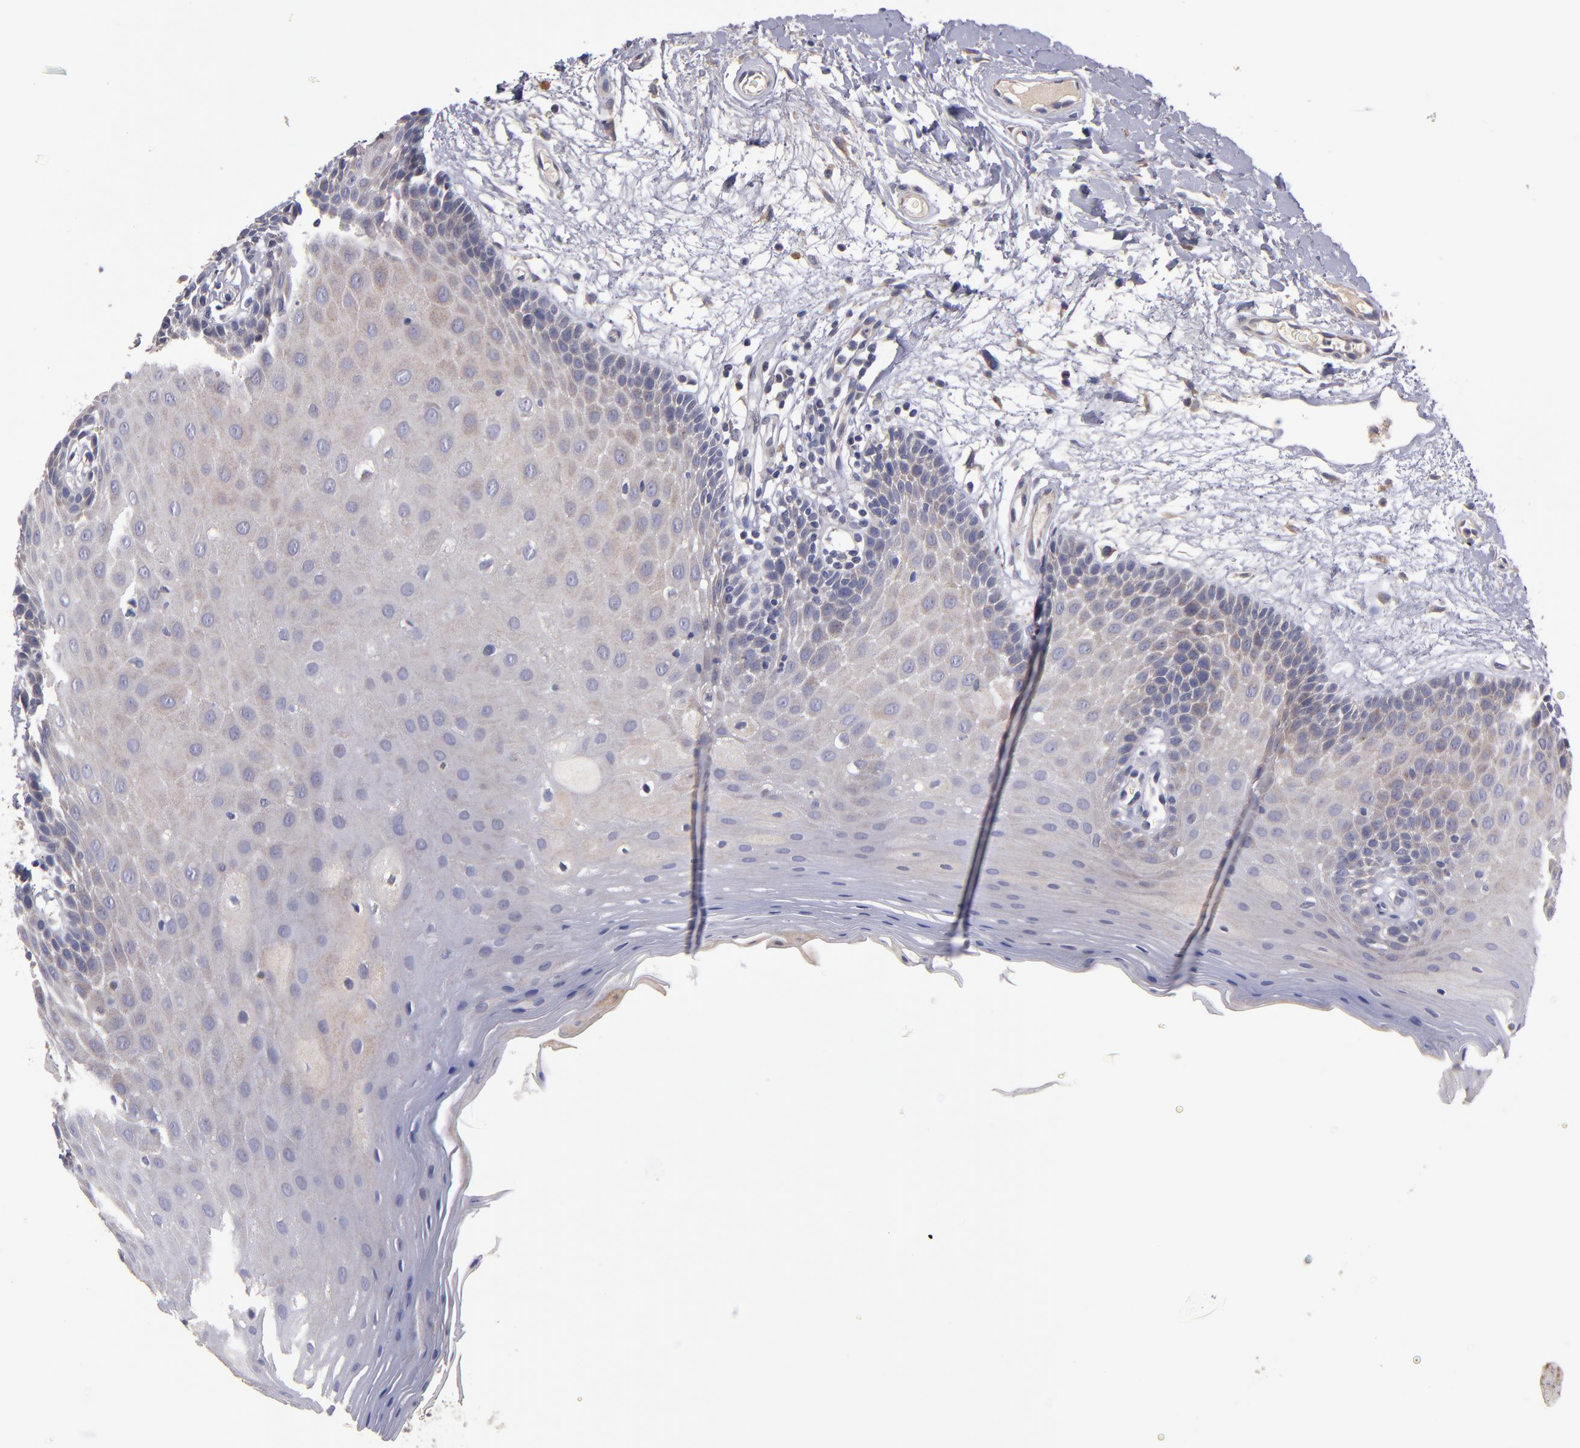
{"staining": {"intensity": "weak", "quantity": "25%-75%", "location": "cytoplasmic/membranous"}, "tissue": "oral mucosa", "cell_type": "Squamous epithelial cells", "image_type": "normal", "snomed": [{"axis": "morphology", "description": "Normal tissue, NOS"}, {"axis": "morphology", "description": "Squamous cell carcinoma, NOS"}, {"axis": "topography", "description": "Skeletal muscle"}, {"axis": "topography", "description": "Oral tissue"}, {"axis": "topography", "description": "Head-Neck"}], "caption": "Brown immunohistochemical staining in normal human oral mucosa displays weak cytoplasmic/membranous staining in about 25%-75% of squamous epithelial cells.", "gene": "MAGEE1", "patient": {"sex": "male", "age": 71}}